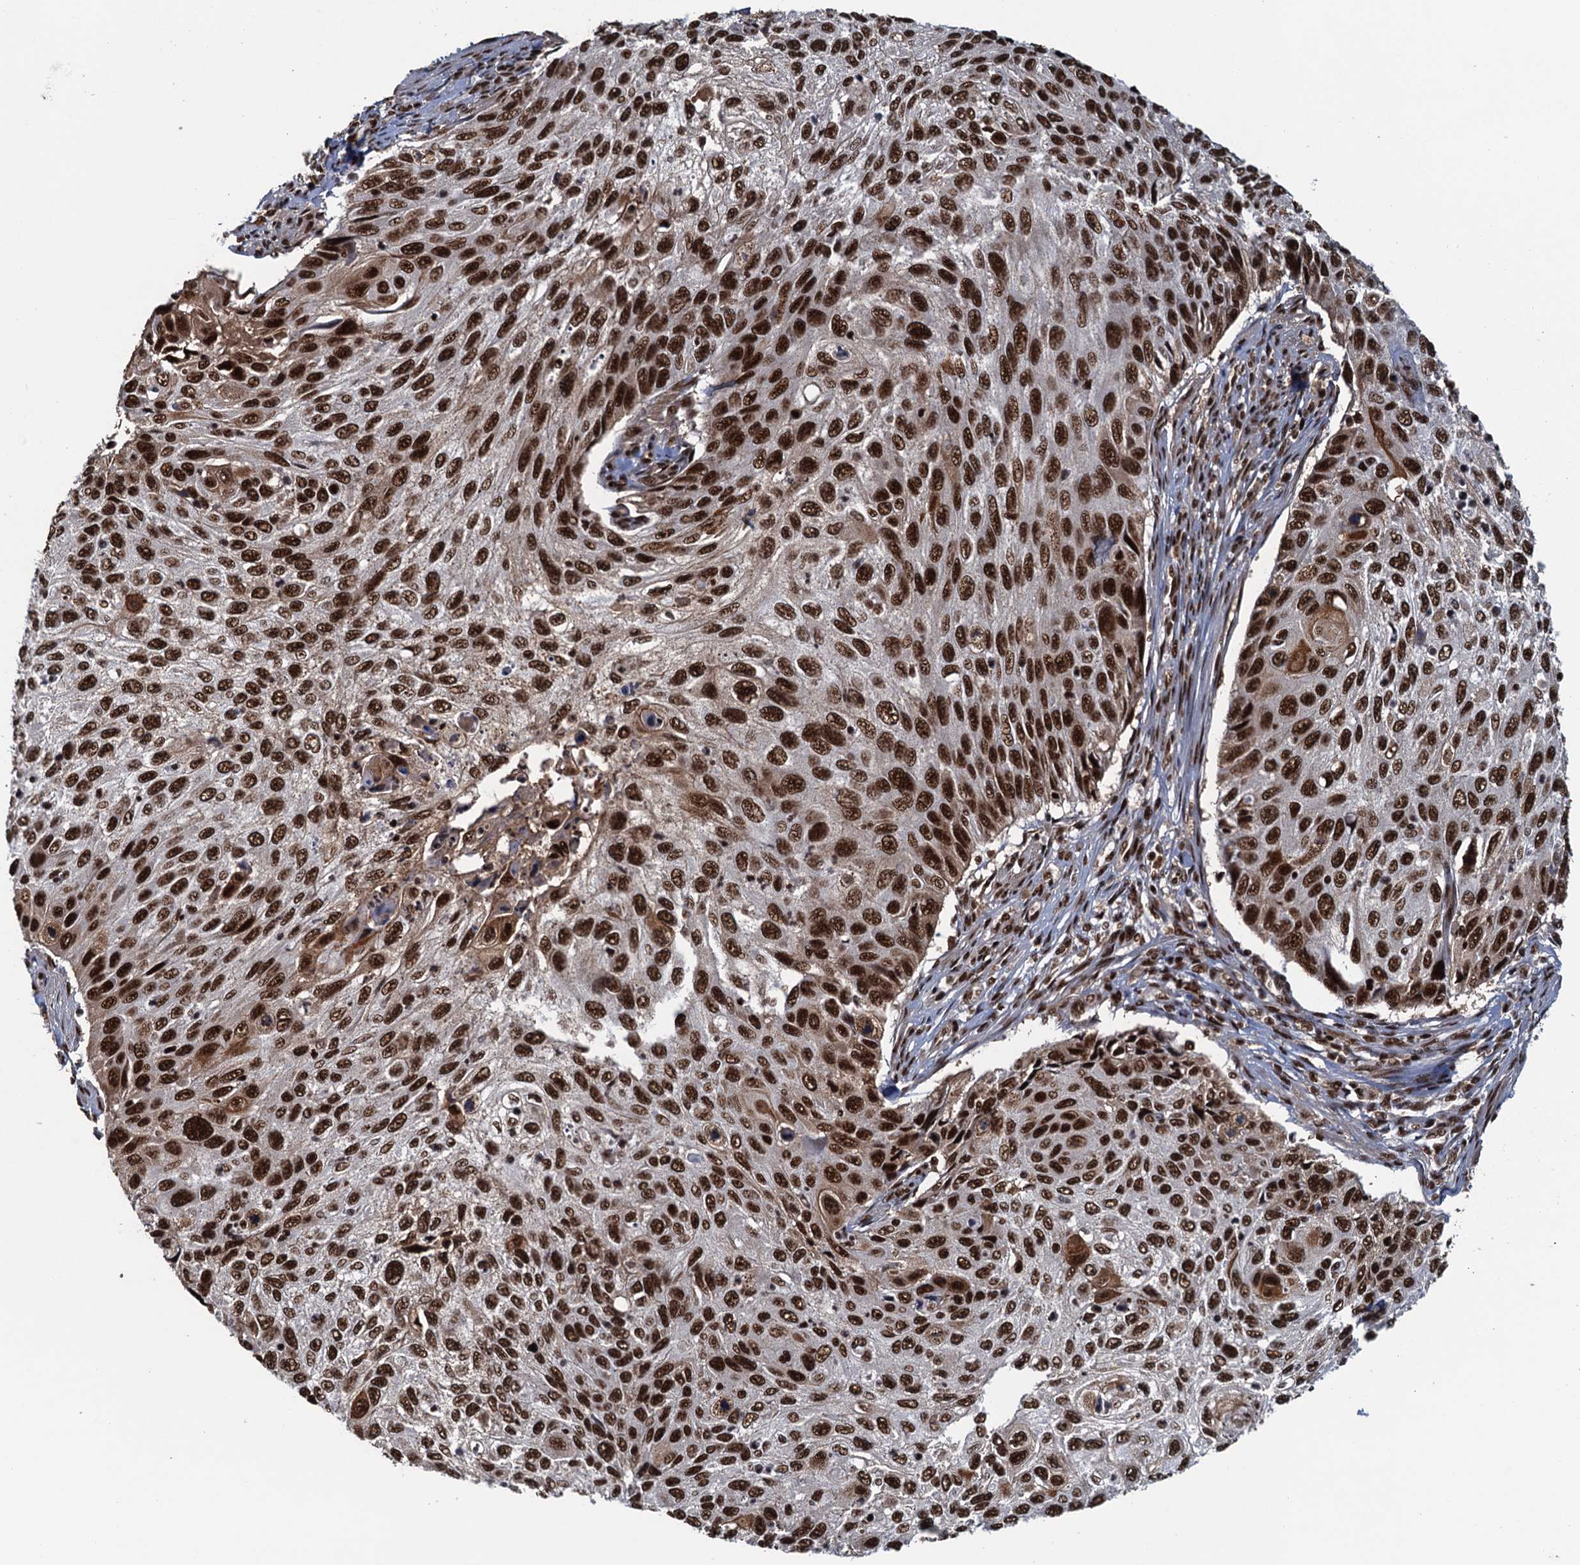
{"staining": {"intensity": "strong", "quantity": ">75%", "location": "nuclear"}, "tissue": "cervical cancer", "cell_type": "Tumor cells", "image_type": "cancer", "snomed": [{"axis": "morphology", "description": "Squamous cell carcinoma, NOS"}, {"axis": "topography", "description": "Cervix"}], "caption": "Tumor cells show strong nuclear expression in about >75% of cells in cervical cancer. The staining was performed using DAB, with brown indicating positive protein expression. Nuclei are stained blue with hematoxylin.", "gene": "ZC3H18", "patient": {"sex": "female", "age": 70}}